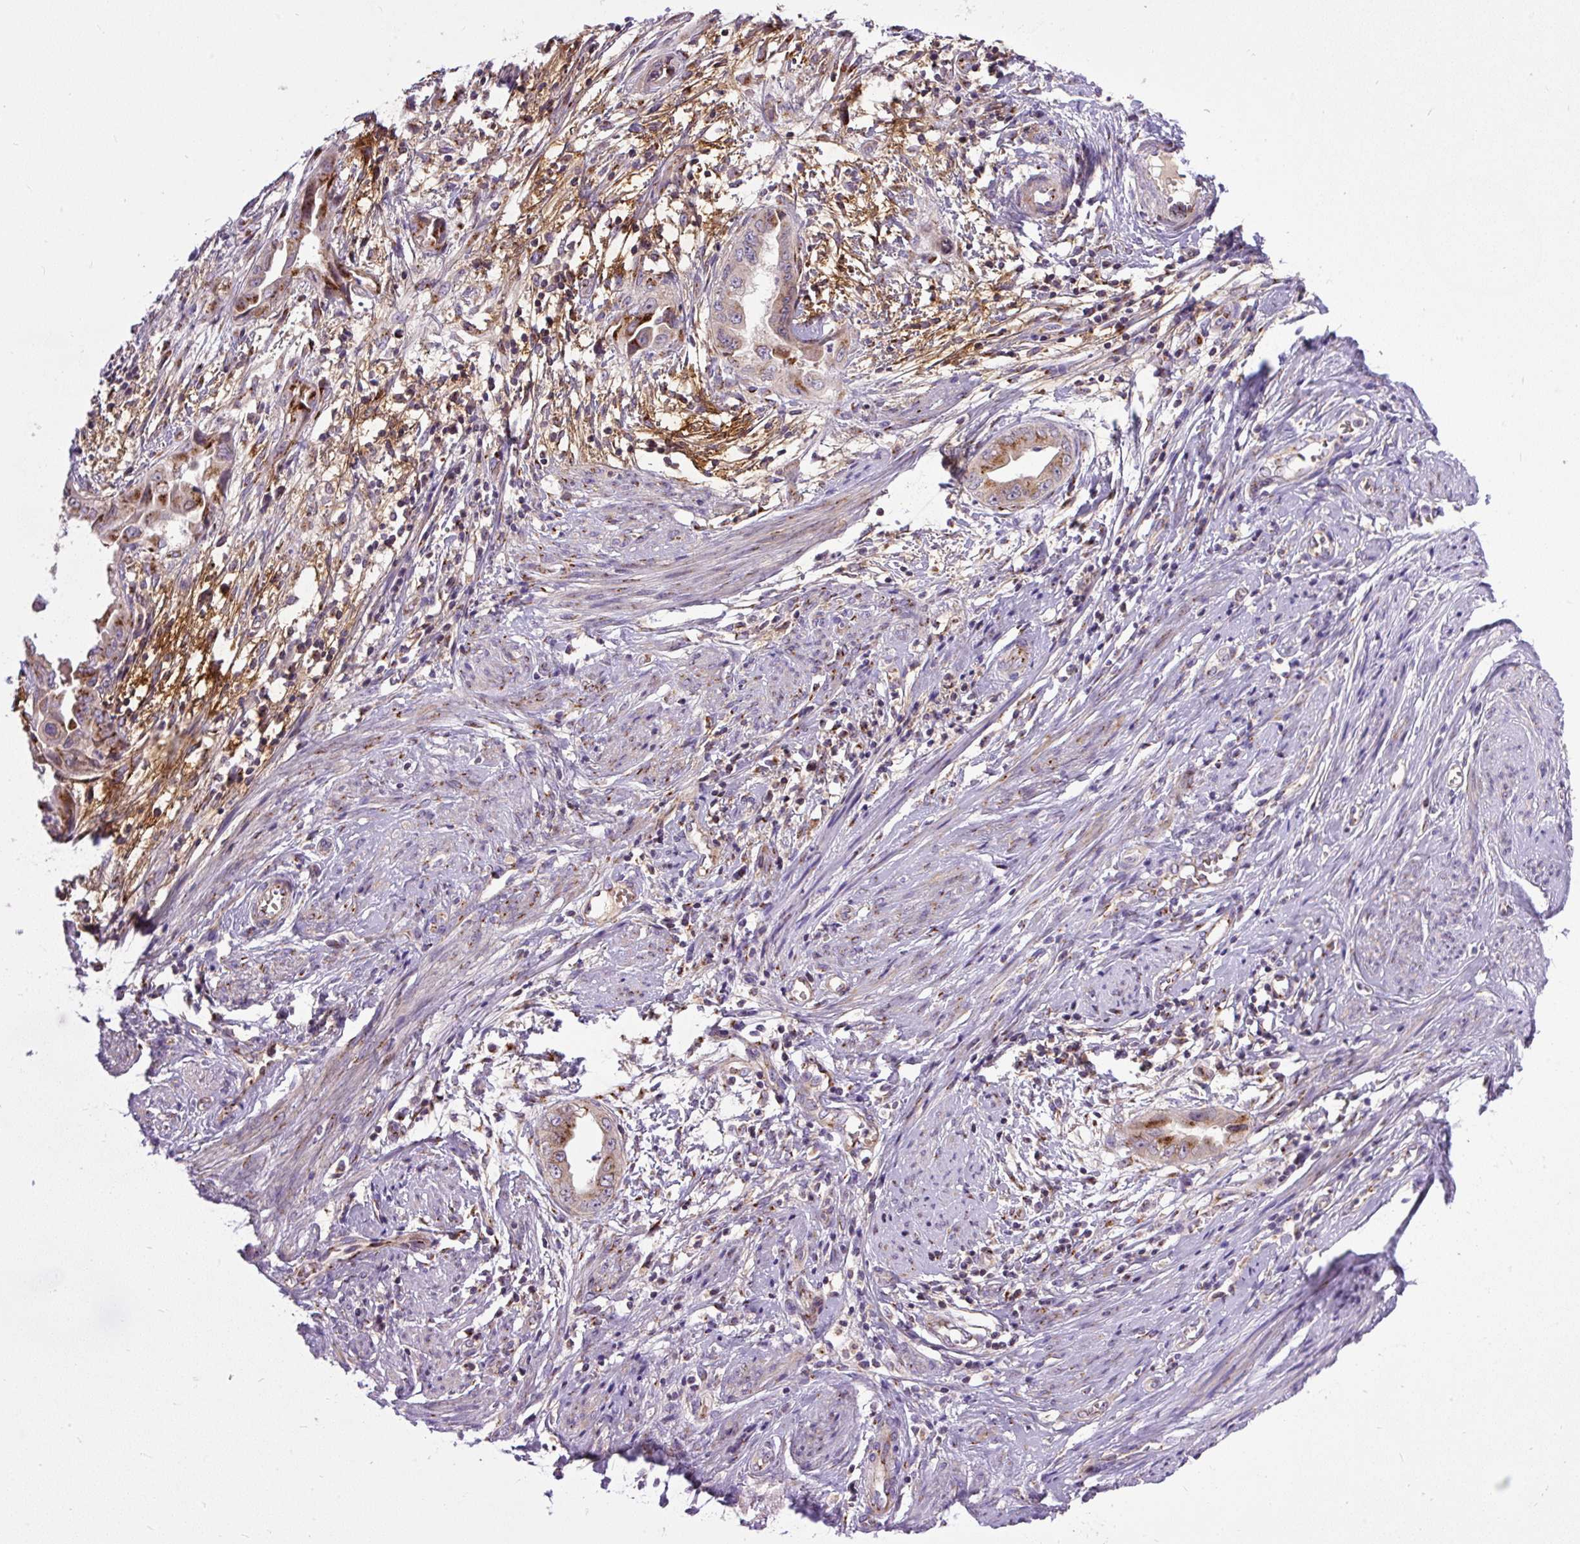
{"staining": {"intensity": "moderate", "quantity": ">75%", "location": "cytoplasmic/membranous"}, "tissue": "endometrial cancer", "cell_type": "Tumor cells", "image_type": "cancer", "snomed": [{"axis": "morphology", "description": "Adenocarcinoma, NOS"}, {"axis": "topography", "description": "Endometrium"}], "caption": "The immunohistochemical stain shows moderate cytoplasmic/membranous staining in tumor cells of endometrial cancer (adenocarcinoma) tissue.", "gene": "MSMP", "patient": {"sex": "female", "age": 57}}